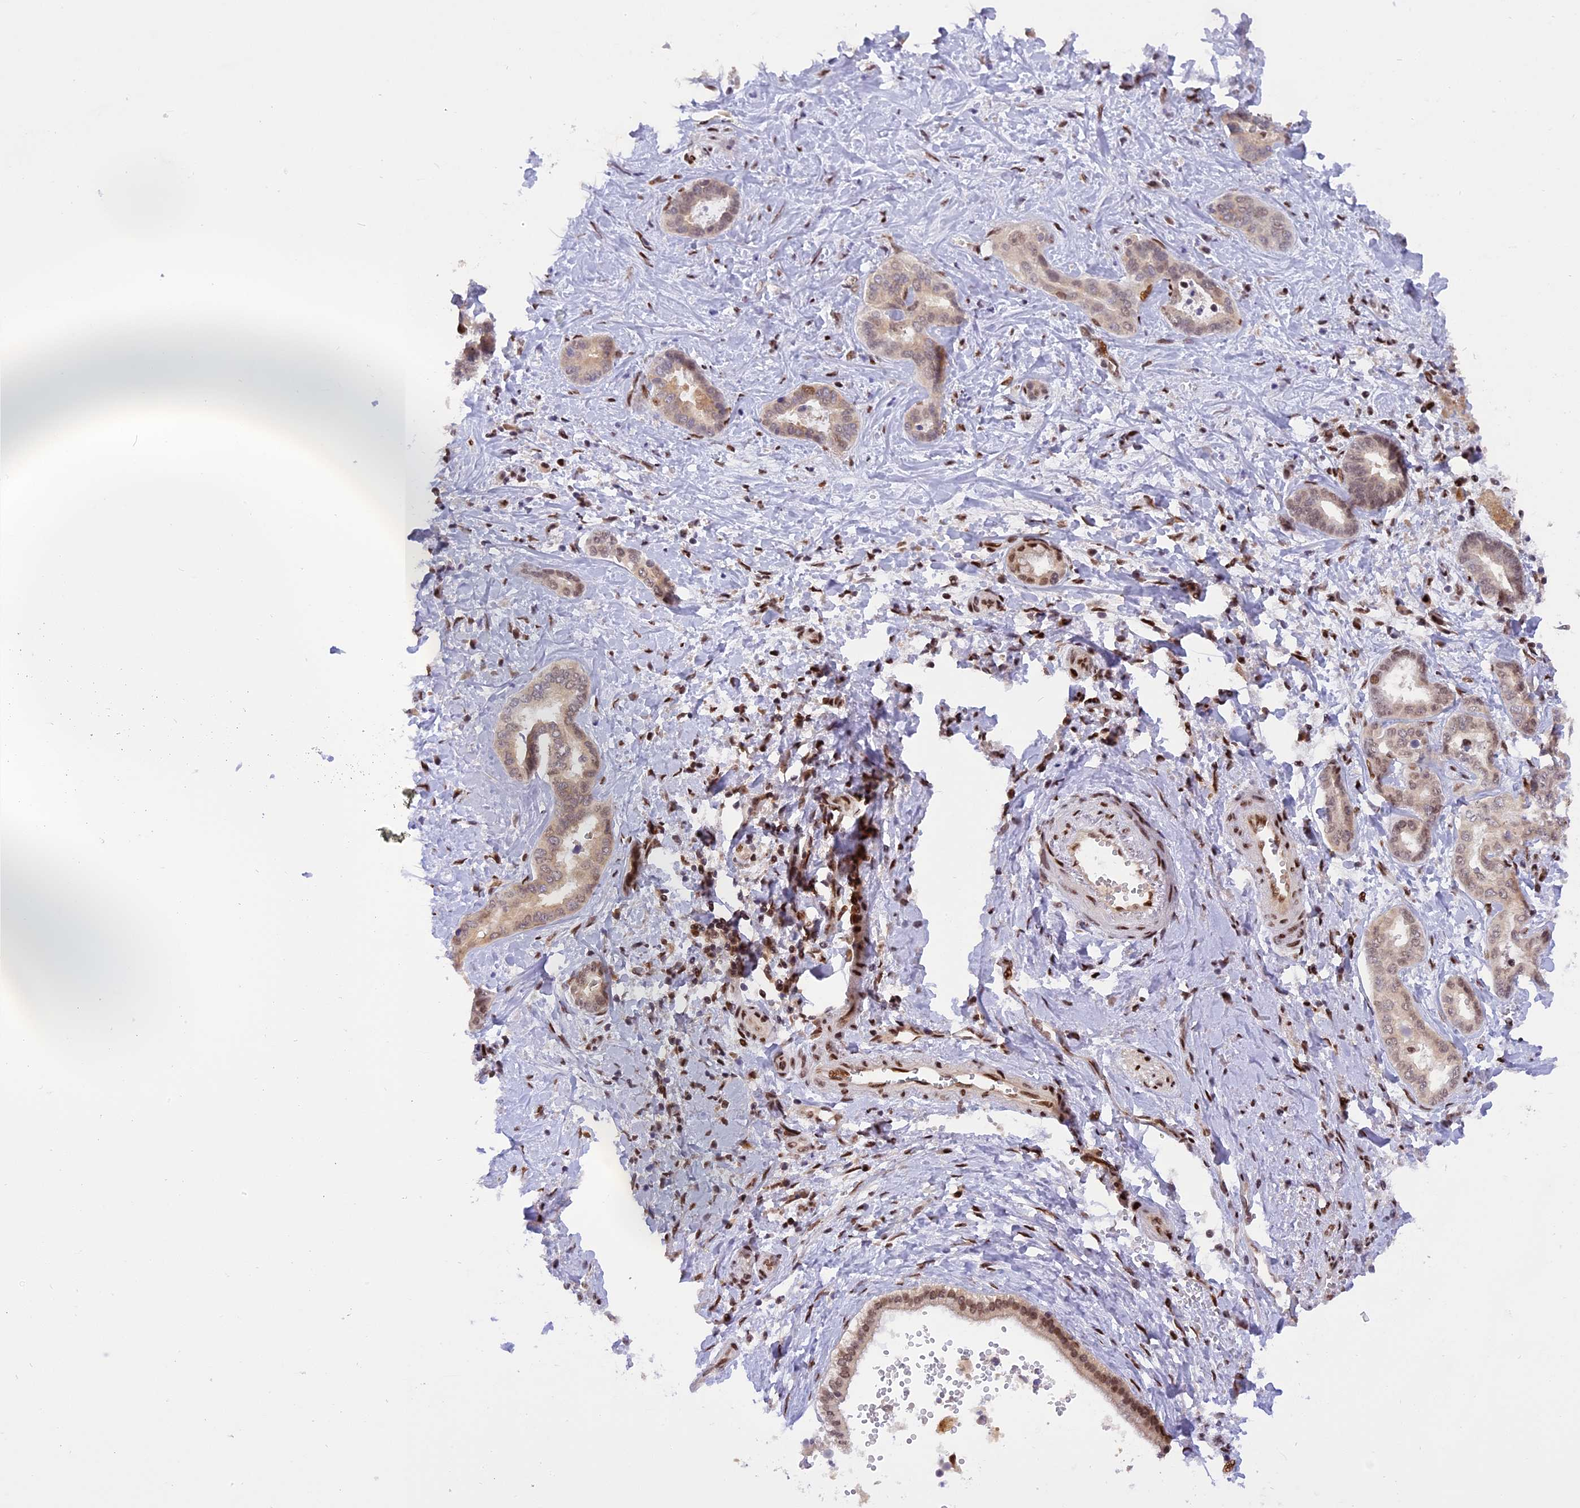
{"staining": {"intensity": "moderate", "quantity": "<25%", "location": "nuclear"}, "tissue": "liver cancer", "cell_type": "Tumor cells", "image_type": "cancer", "snomed": [{"axis": "morphology", "description": "Cholangiocarcinoma"}, {"axis": "topography", "description": "Liver"}], "caption": "Protein staining shows moderate nuclear expression in about <25% of tumor cells in liver cancer (cholangiocarcinoma). (DAB (3,3'-diaminobenzidine) IHC, brown staining for protein, blue staining for nuclei).", "gene": "RABGGTA", "patient": {"sex": "female", "age": 77}}